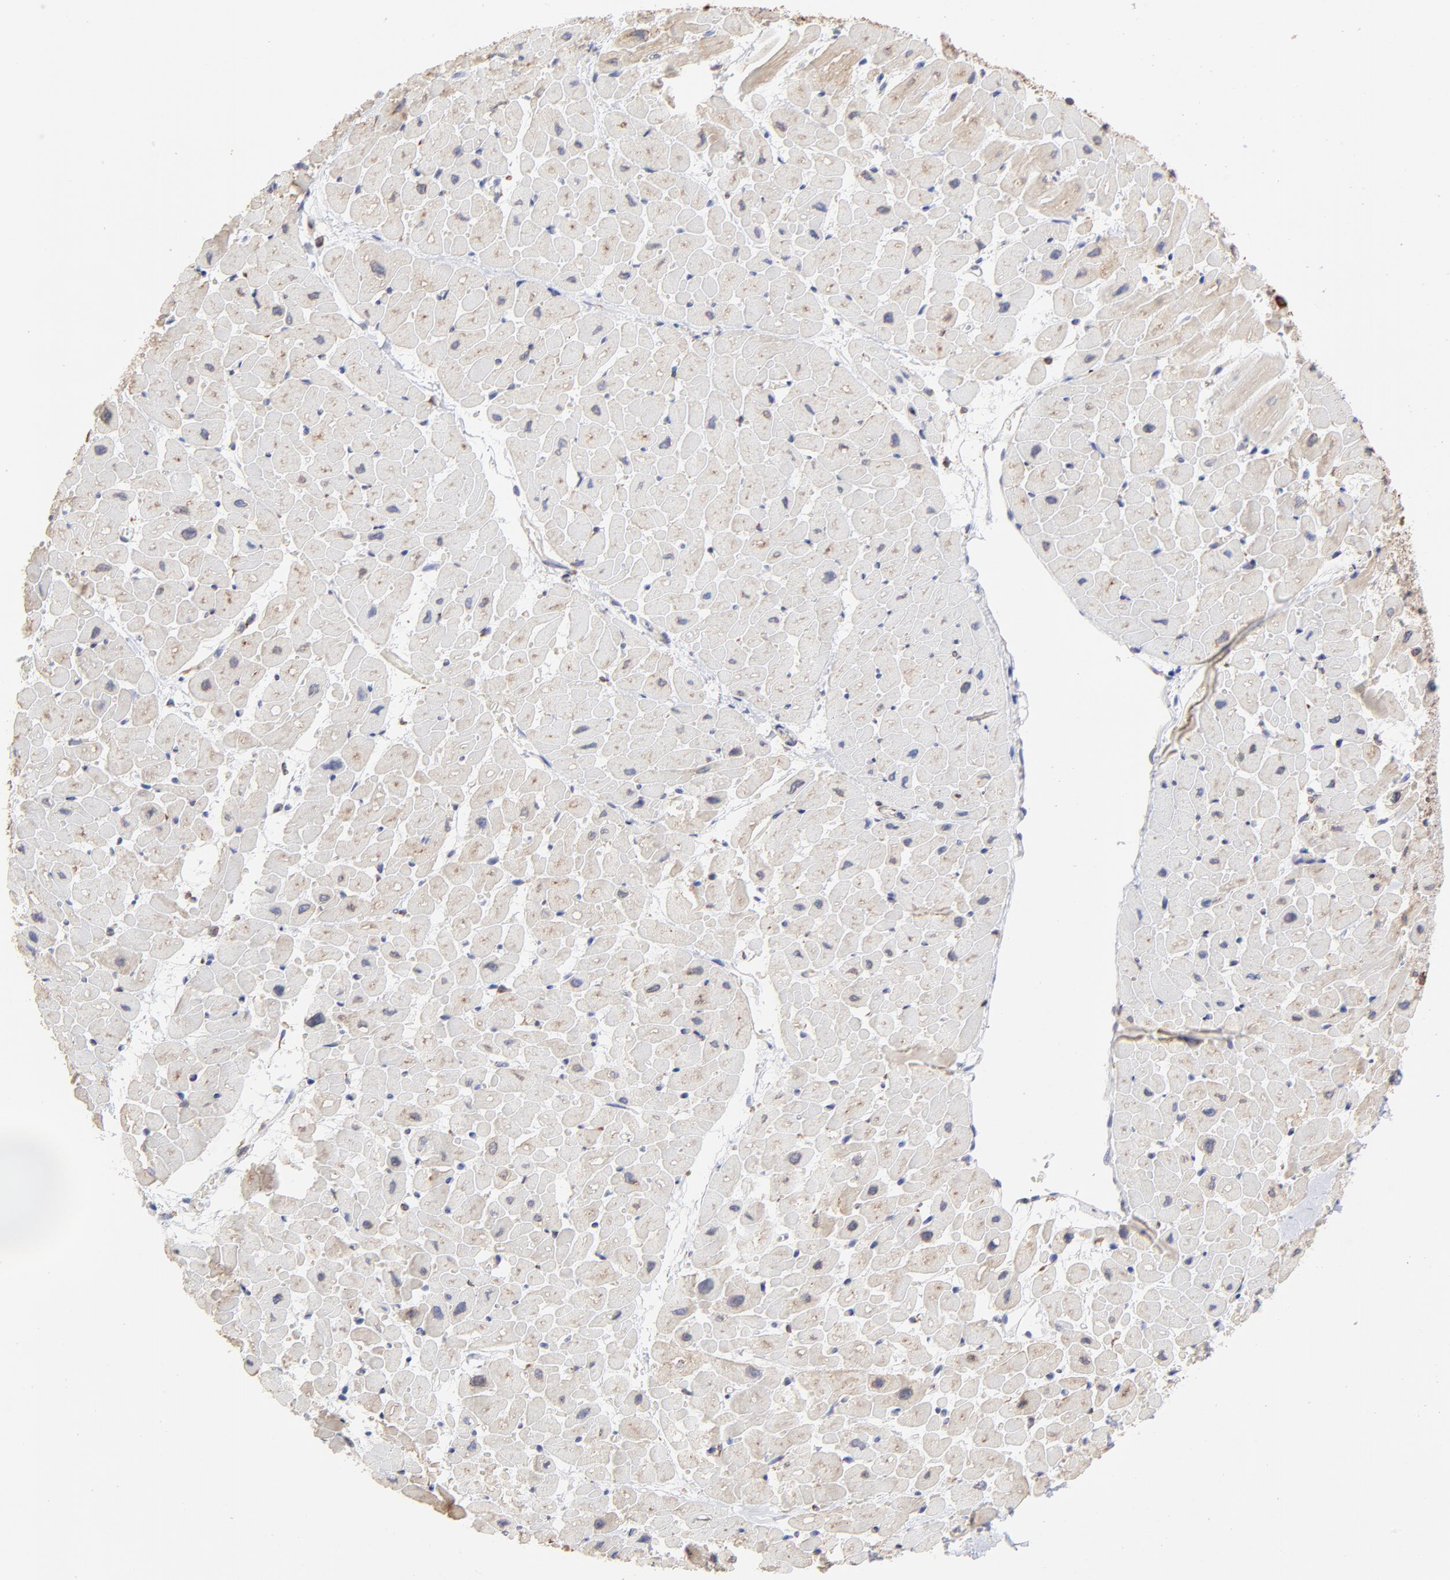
{"staining": {"intensity": "negative", "quantity": "none", "location": "none"}, "tissue": "heart muscle", "cell_type": "Cardiomyocytes", "image_type": "normal", "snomed": [{"axis": "morphology", "description": "Normal tissue, NOS"}, {"axis": "topography", "description": "Heart"}], "caption": "This is a image of immunohistochemistry (IHC) staining of unremarkable heart muscle, which shows no staining in cardiomyocytes. The staining is performed using DAB brown chromogen with nuclei counter-stained in using hematoxylin.", "gene": "LMAN1", "patient": {"sex": "male", "age": 45}}